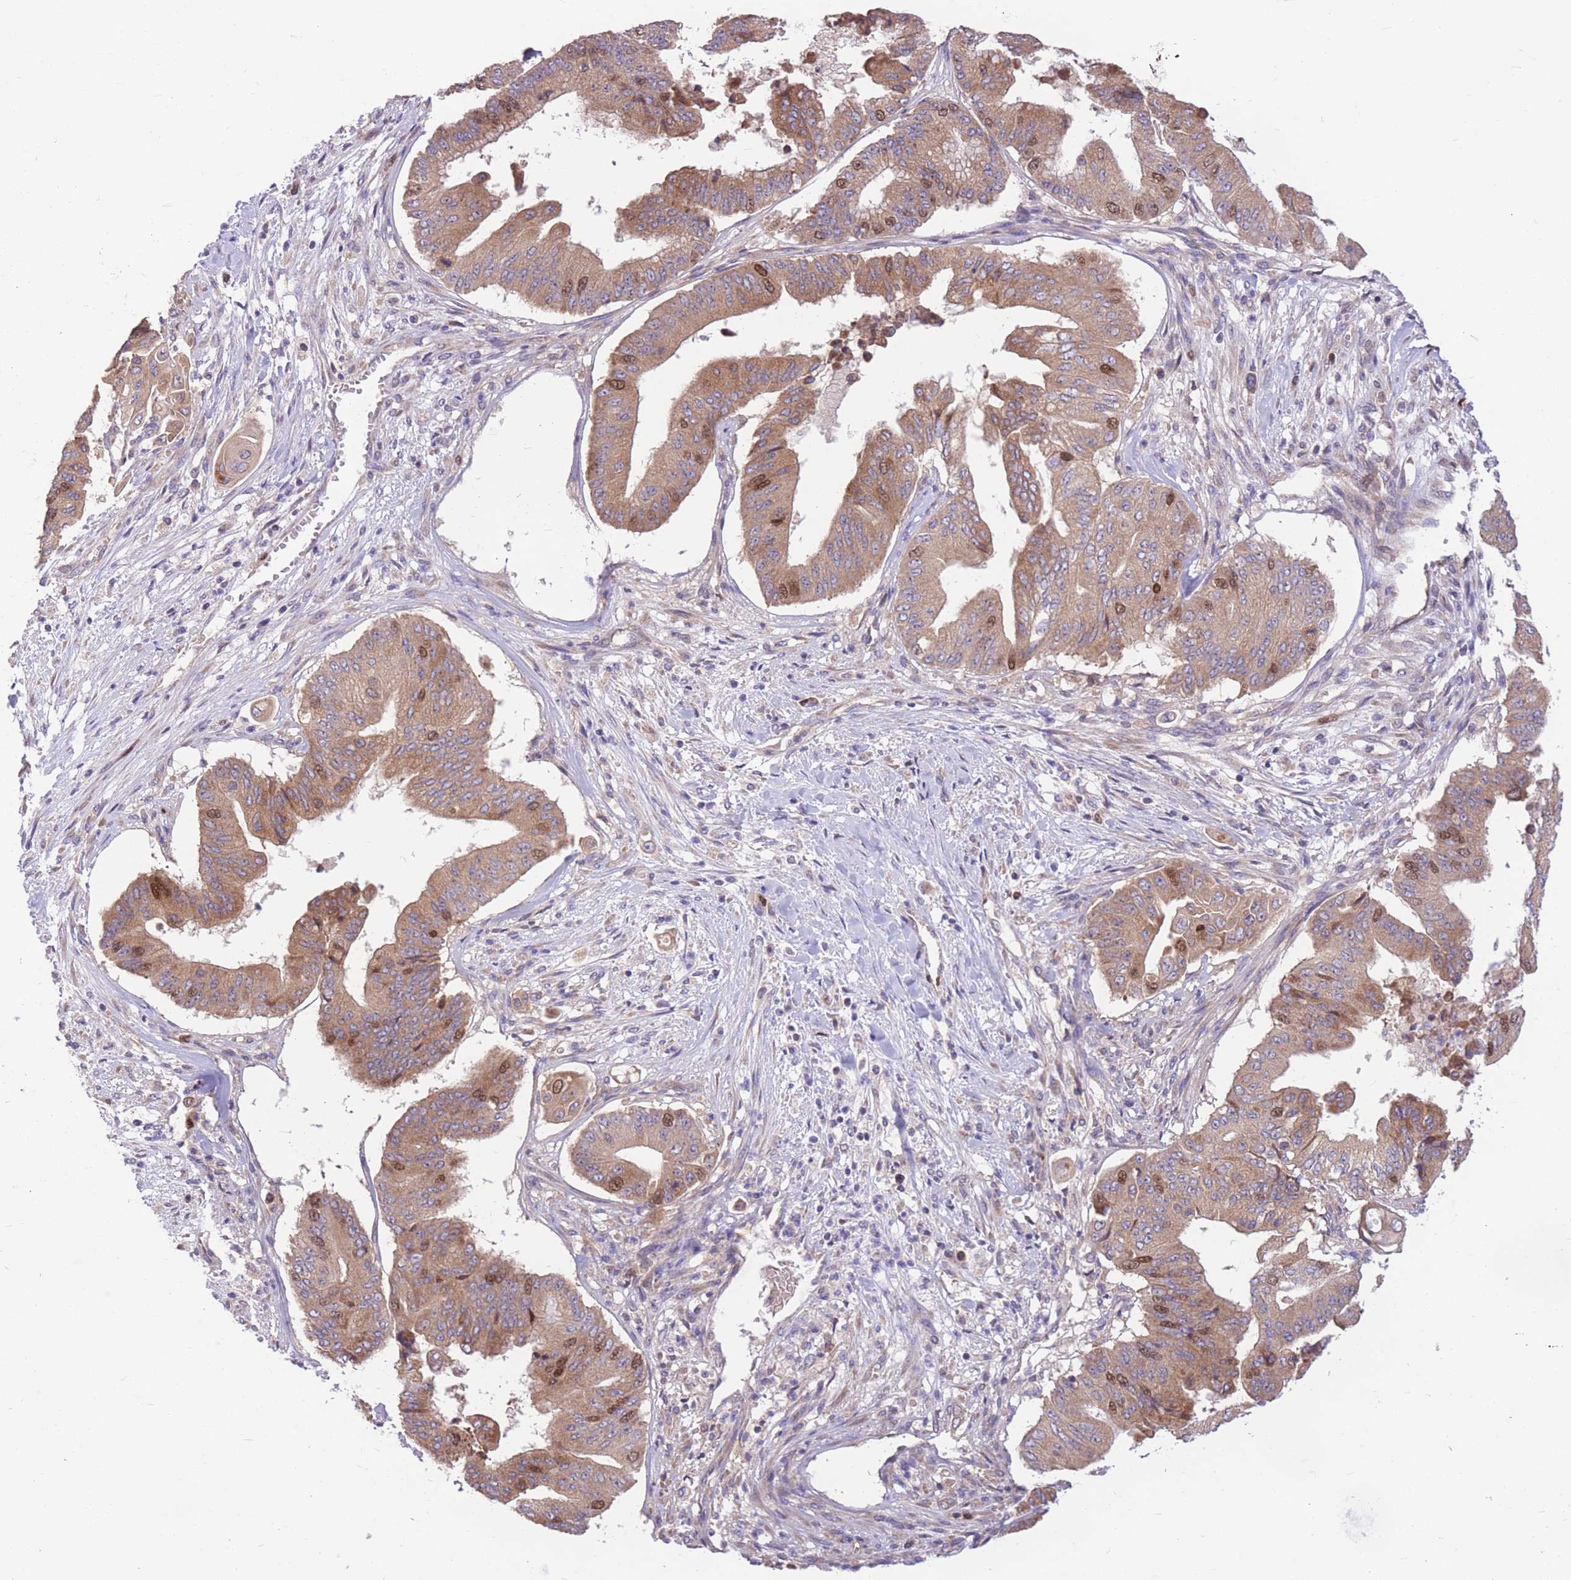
{"staining": {"intensity": "moderate", "quantity": ">75%", "location": "cytoplasmic/membranous,nuclear"}, "tissue": "pancreatic cancer", "cell_type": "Tumor cells", "image_type": "cancer", "snomed": [{"axis": "morphology", "description": "Adenocarcinoma, NOS"}, {"axis": "topography", "description": "Pancreas"}], "caption": "IHC (DAB) staining of adenocarcinoma (pancreatic) demonstrates moderate cytoplasmic/membranous and nuclear protein staining in about >75% of tumor cells. The staining is performed using DAB brown chromogen to label protein expression. The nuclei are counter-stained blue using hematoxylin.", "gene": "GMNN", "patient": {"sex": "female", "age": 77}}